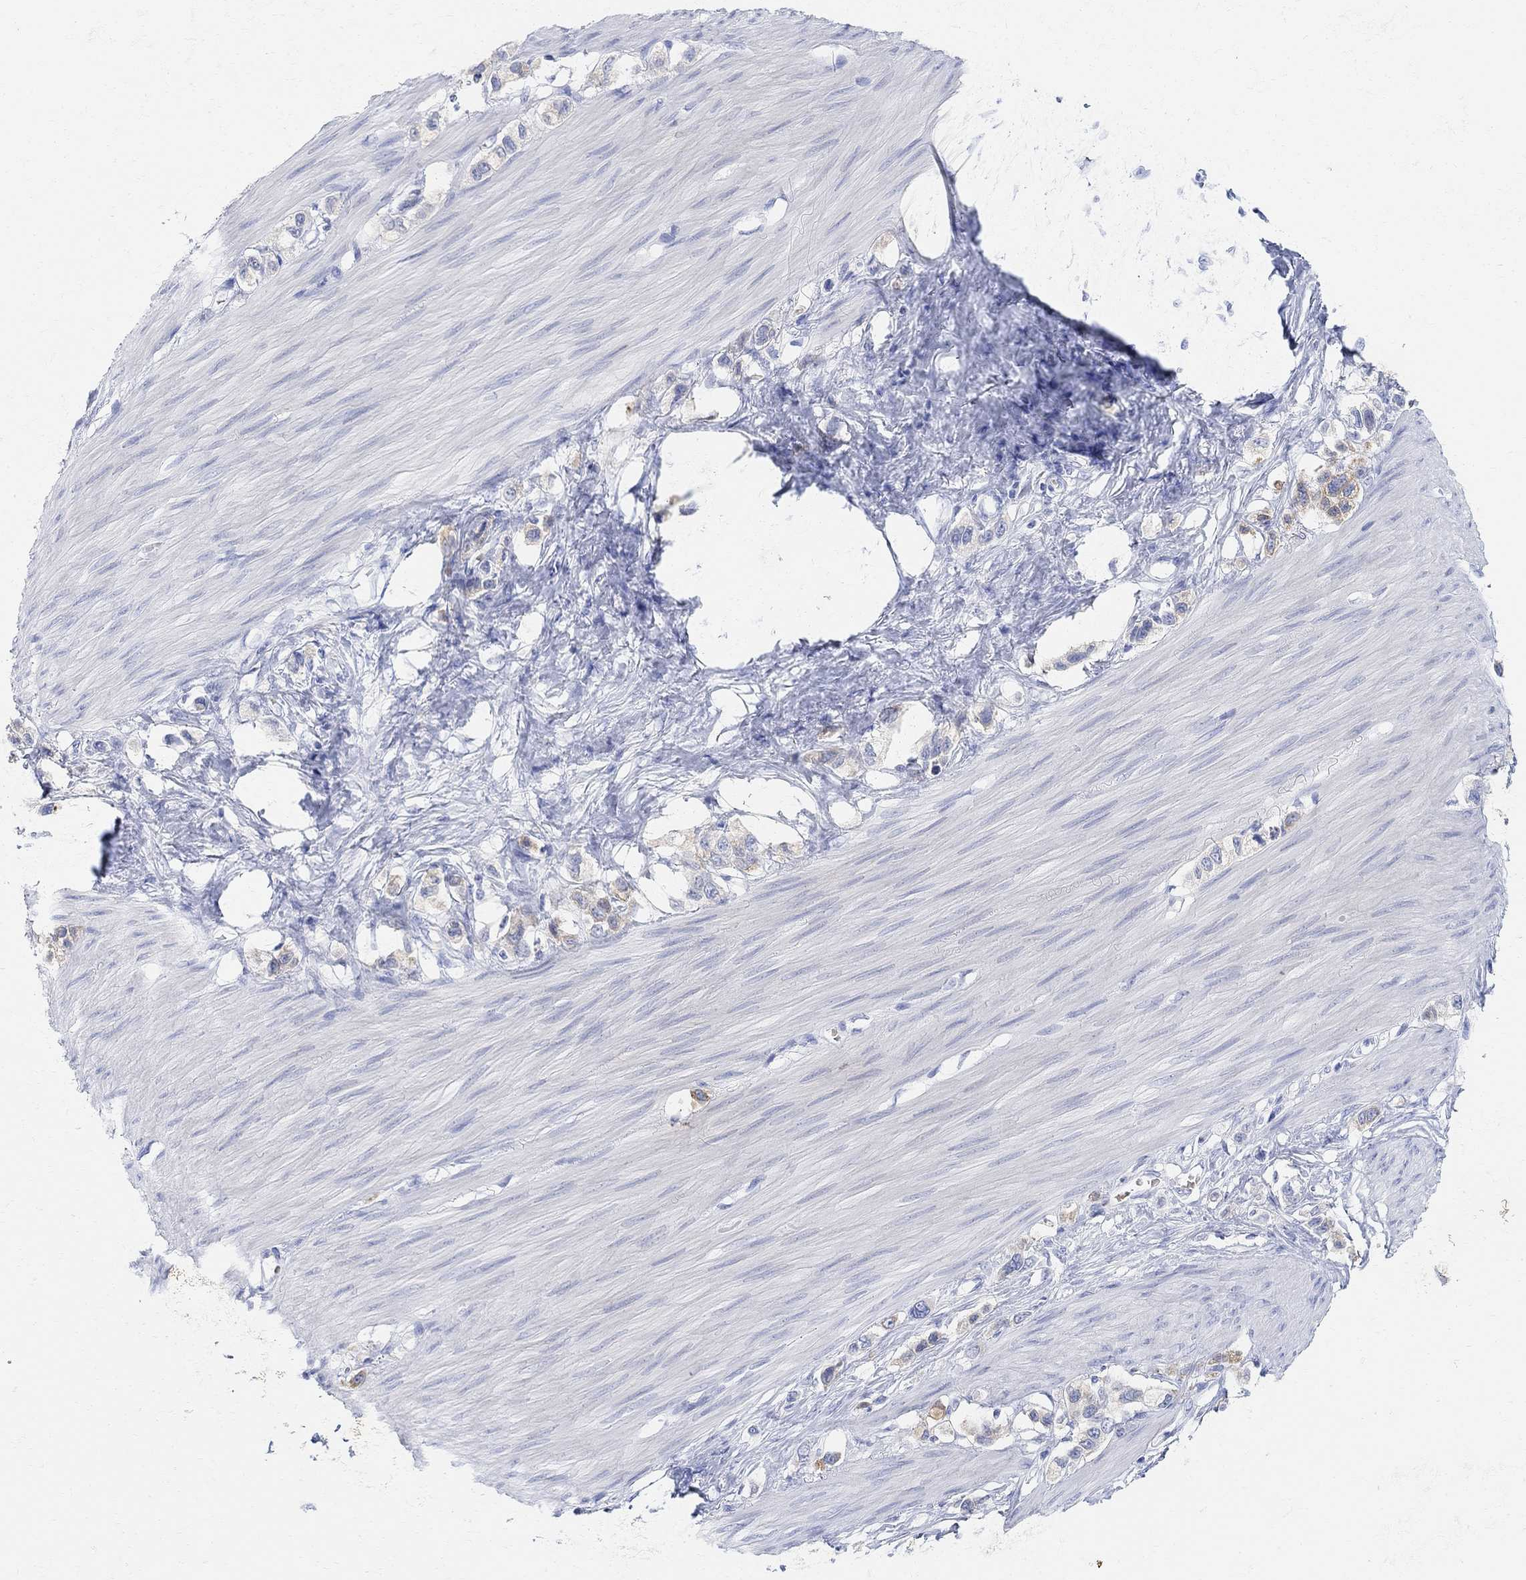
{"staining": {"intensity": "weak", "quantity": "<25%", "location": "cytoplasmic/membranous"}, "tissue": "stomach cancer", "cell_type": "Tumor cells", "image_type": "cancer", "snomed": [{"axis": "morphology", "description": "Normal tissue, NOS"}, {"axis": "morphology", "description": "Adenocarcinoma, NOS"}, {"axis": "morphology", "description": "Adenocarcinoma, High grade"}, {"axis": "topography", "description": "Stomach, upper"}, {"axis": "topography", "description": "Stomach"}], "caption": "The micrograph displays no staining of tumor cells in stomach cancer (adenocarcinoma).", "gene": "RETNLB", "patient": {"sex": "female", "age": 65}}